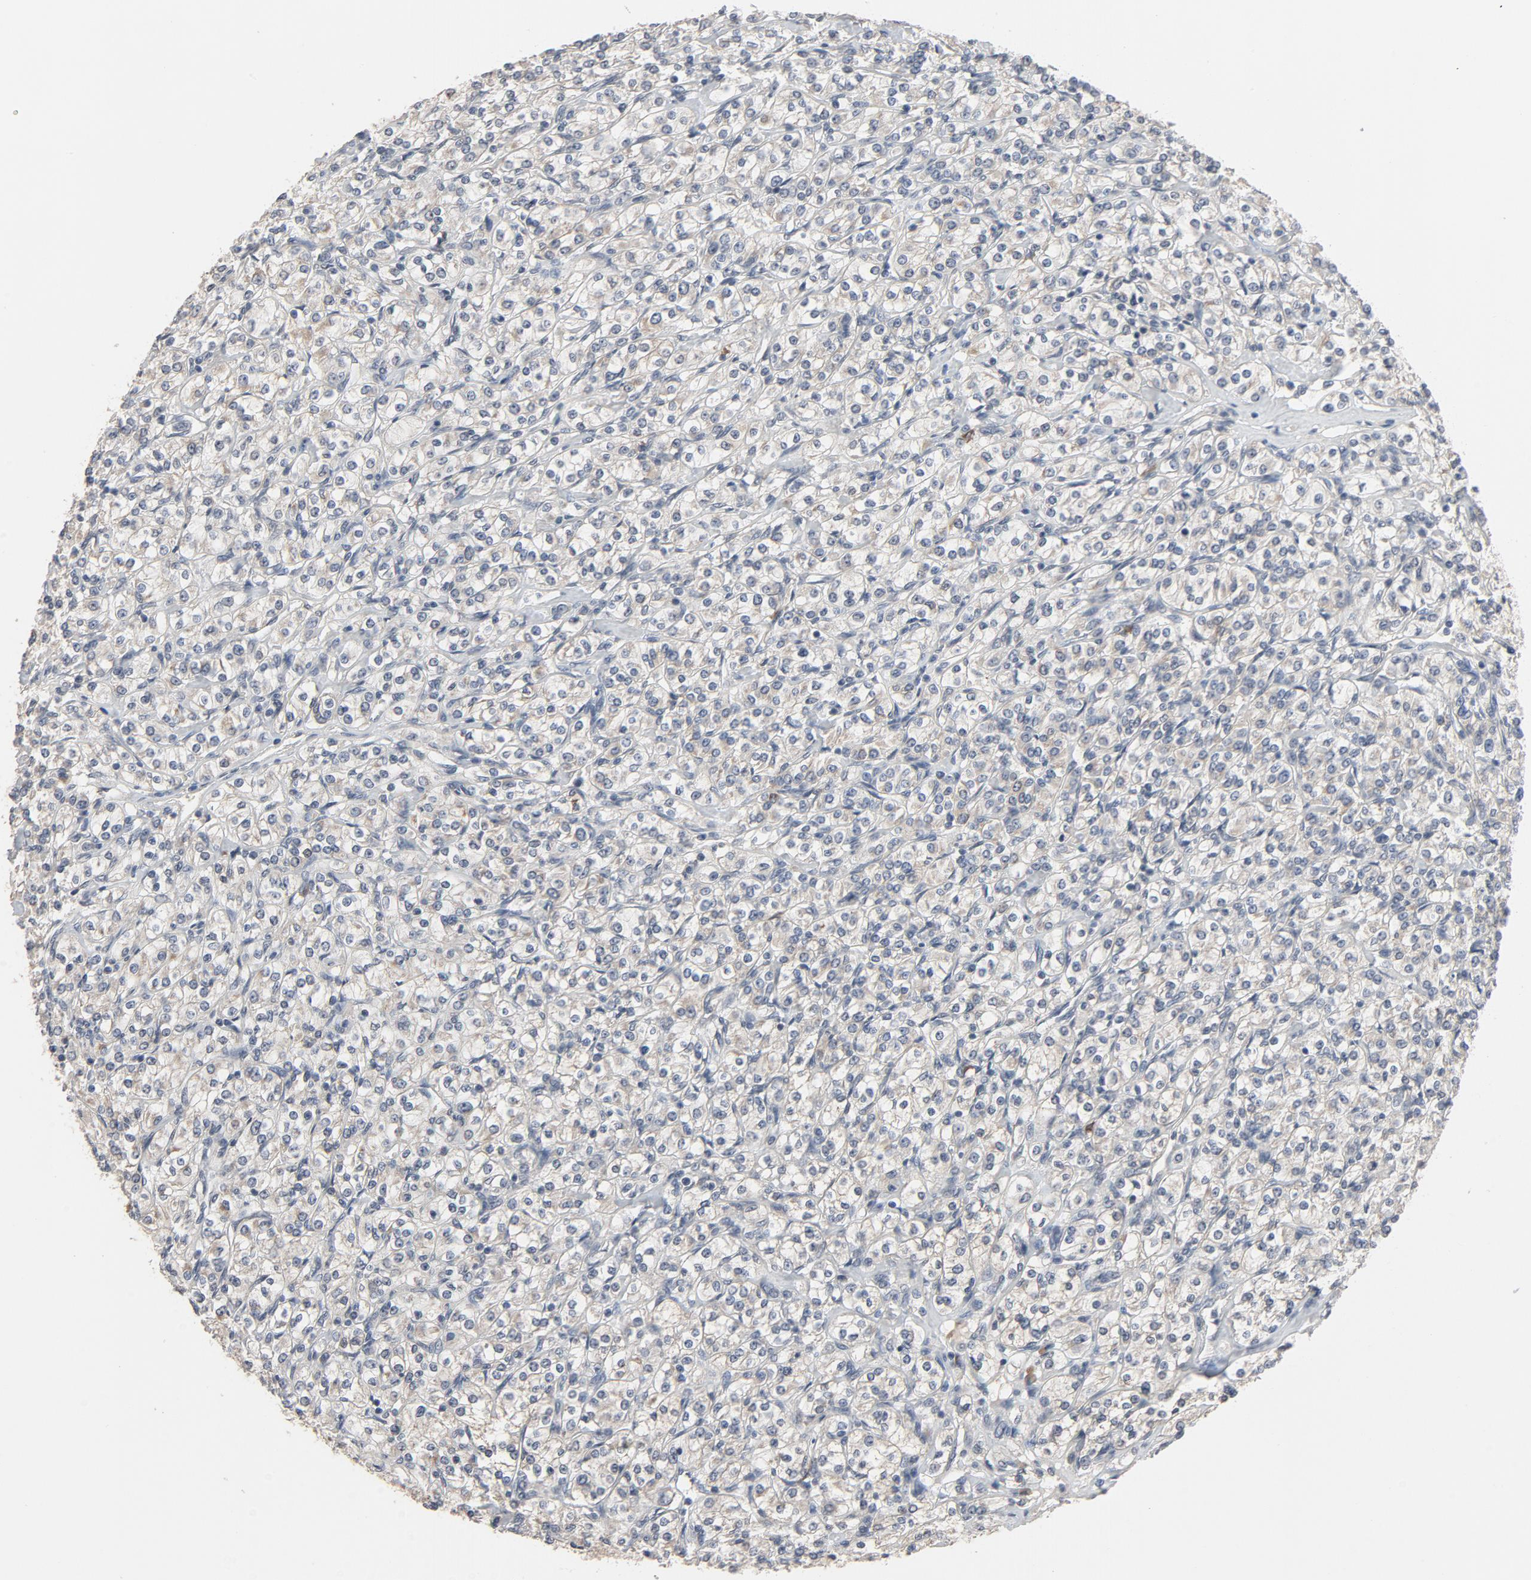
{"staining": {"intensity": "negative", "quantity": "none", "location": "none"}, "tissue": "renal cancer", "cell_type": "Tumor cells", "image_type": "cancer", "snomed": [{"axis": "morphology", "description": "Adenocarcinoma, NOS"}, {"axis": "topography", "description": "Kidney"}], "caption": "Immunohistochemistry (IHC) micrograph of renal cancer stained for a protein (brown), which shows no expression in tumor cells.", "gene": "MT3", "patient": {"sex": "male", "age": 77}}